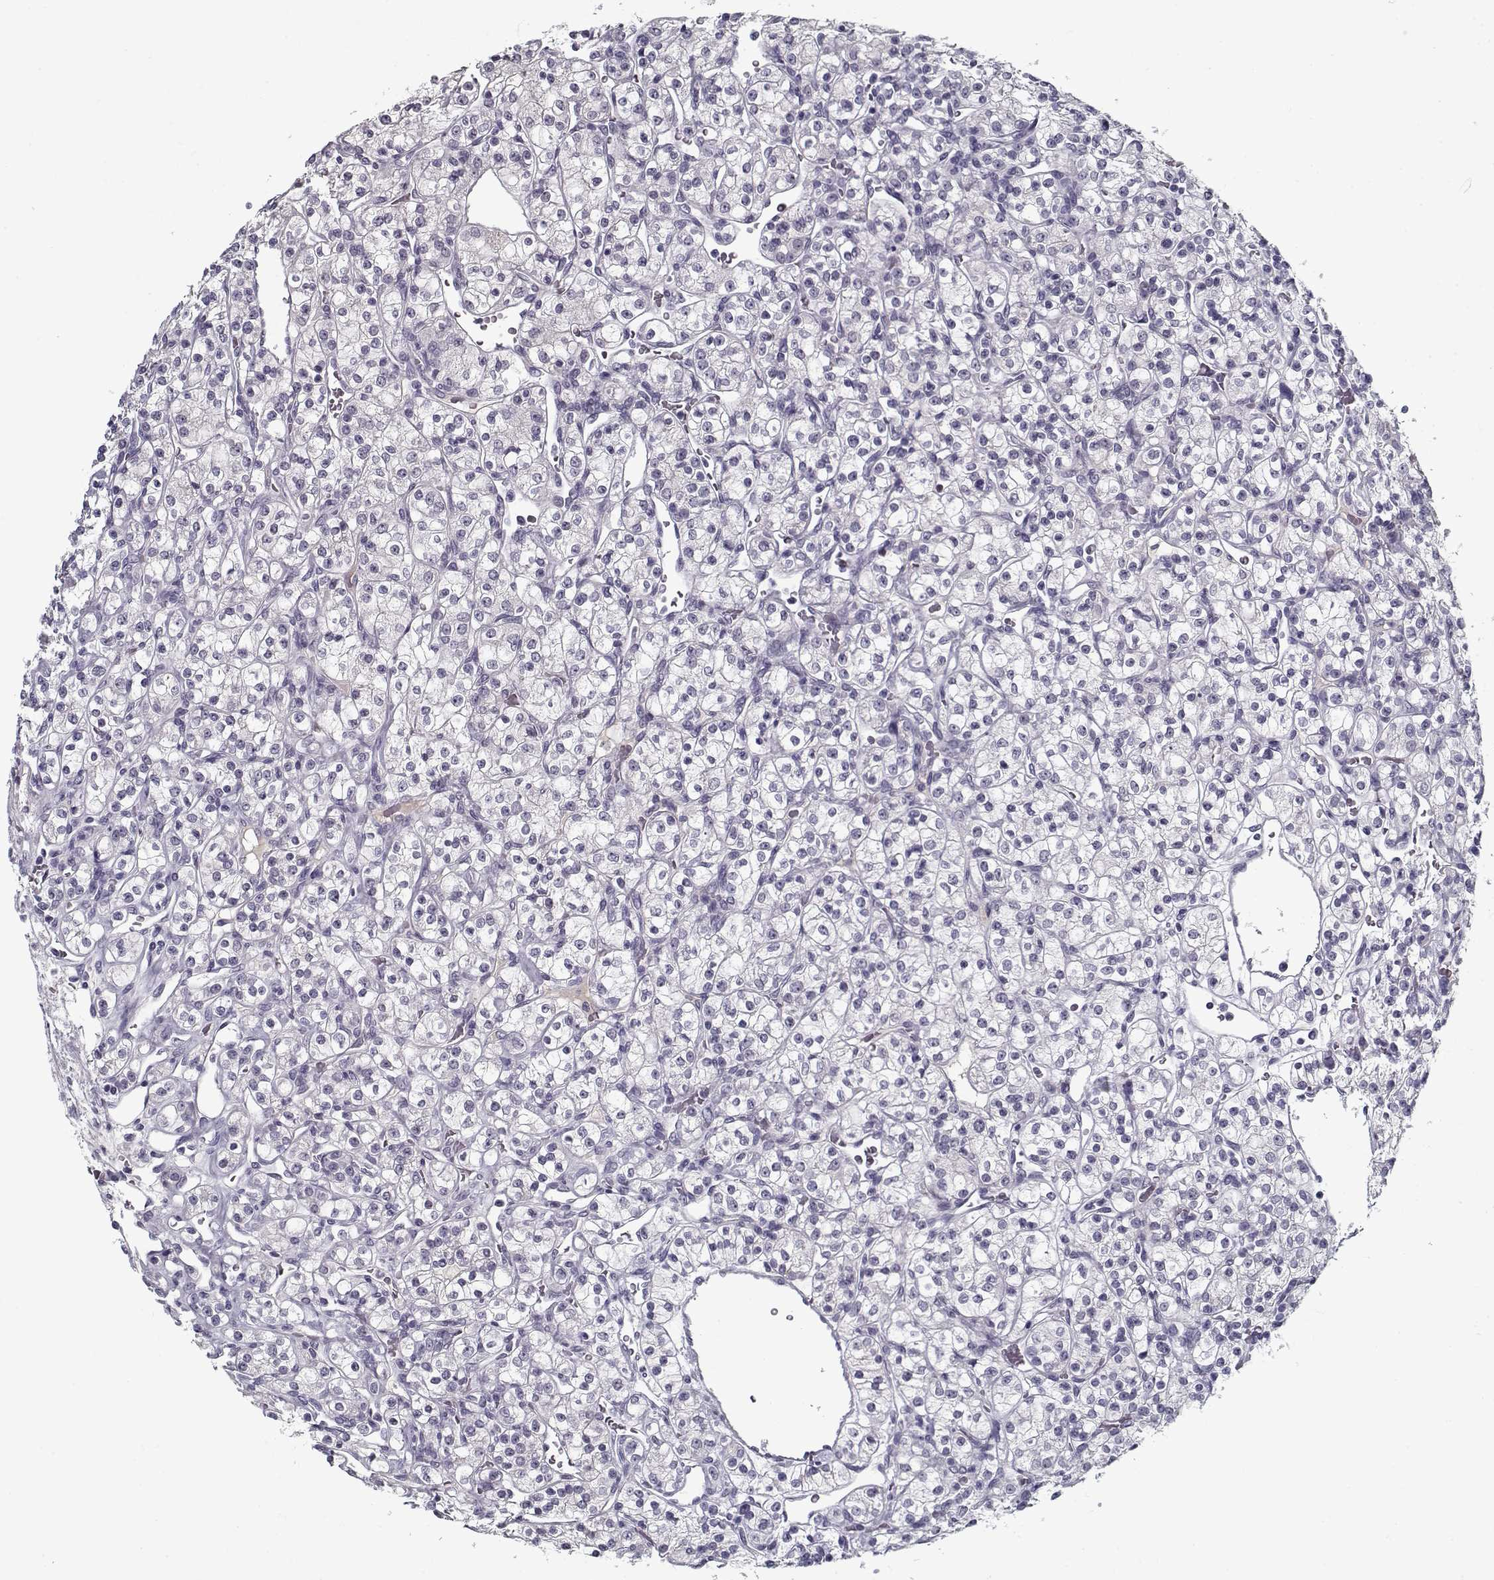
{"staining": {"intensity": "negative", "quantity": "none", "location": "none"}, "tissue": "renal cancer", "cell_type": "Tumor cells", "image_type": "cancer", "snomed": [{"axis": "morphology", "description": "Adenocarcinoma, NOS"}, {"axis": "topography", "description": "Kidney"}], "caption": "A photomicrograph of renal adenocarcinoma stained for a protein displays no brown staining in tumor cells.", "gene": "SPACA9", "patient": {"sex": "male", "age": 77}}